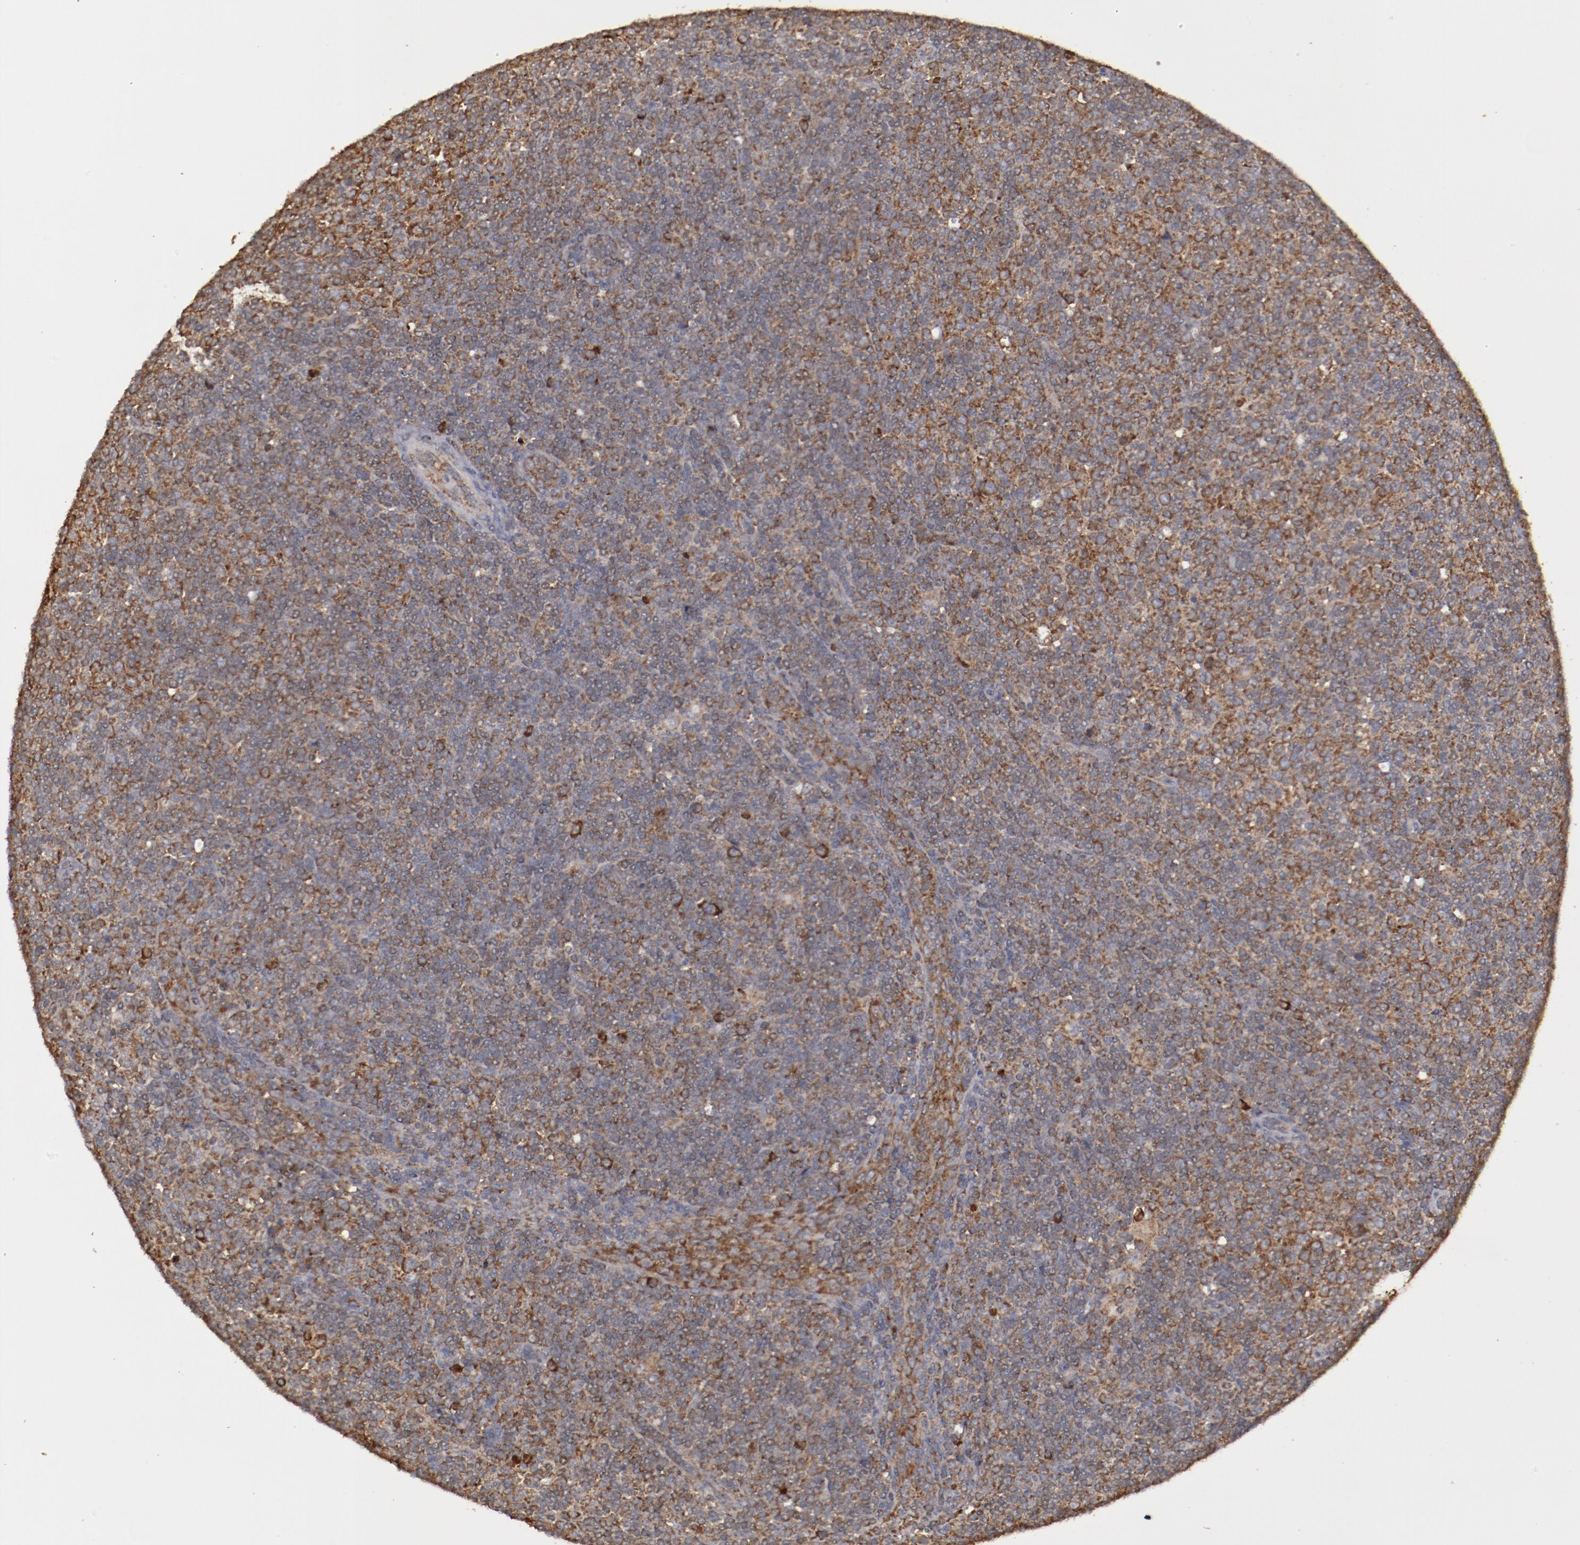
{"staining": {"intensity": "strong", "quantity": ">75%", "location": "cytoplasmic/membranous"}, "tissue": "lymphoma", "cell_type": "Tumor cells", "image_type": "cancer", "snomed": [{"axis": "morphology", "description": "Malignant lymphoma, non-Hodgkin's type, Low grade"}, {"axis": "topography", "description": "Lymph node"}], "caption": "Immunohistochemical staining of human malignant lymphoma, non-Hodgkin's type (low-grade) exhibits strong cytoplasmic/membranous protein staining in approximately >75% of tumor cells. Nuclei are stained in blue.", "gene": "RPS4Y1", "patient": {"sex": "male", "age": 70}}